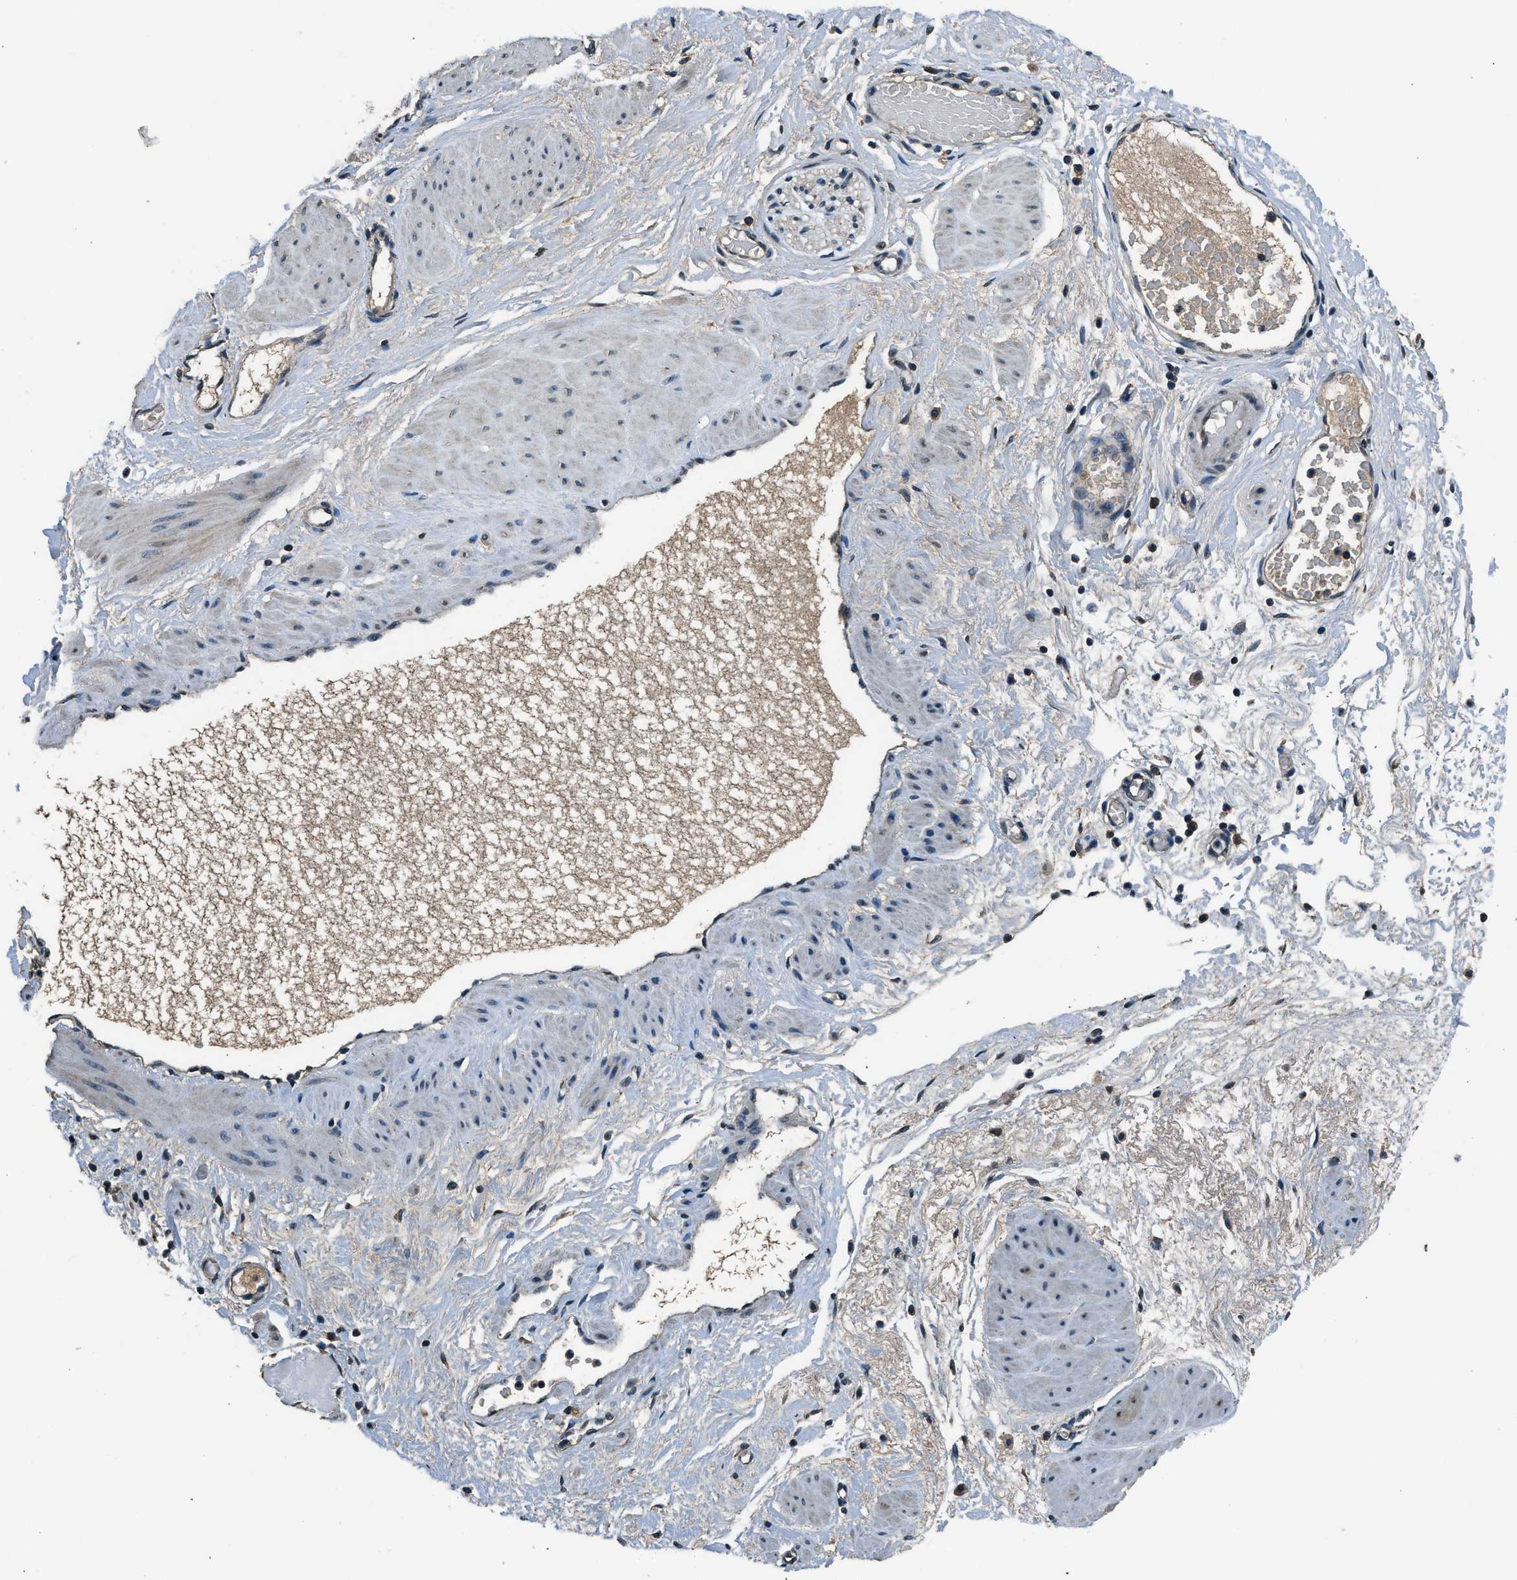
{"staining": {"intensity": "moderate", "quantity": ">75%", "location": "cytoplasmic/membranous"}, "tissue": "adipose tissue", "cell_type": "Adipocytes", "image_type": "normal", "snomed": [{"axis": "morphology", "description": "Normal tissue, NOS"}, {"axis": "topography", "description": "Soft tissue"}, {"axis": "topography", "description": "Vascular tissue"}], "caption": "High-magnification brightfield microscopy of unremarkable adipose tissue stained with DAB (brown) and counterstained with hematoxylin (blue). adipocytes exhibit moderate cytoplasmic/membranous positivity is present in about>75% of cells. (Brightfield microscopy of DAB IHC at high magnification).", "gene": "SALL3", "patient": {"sex": "female", "age": 35}}